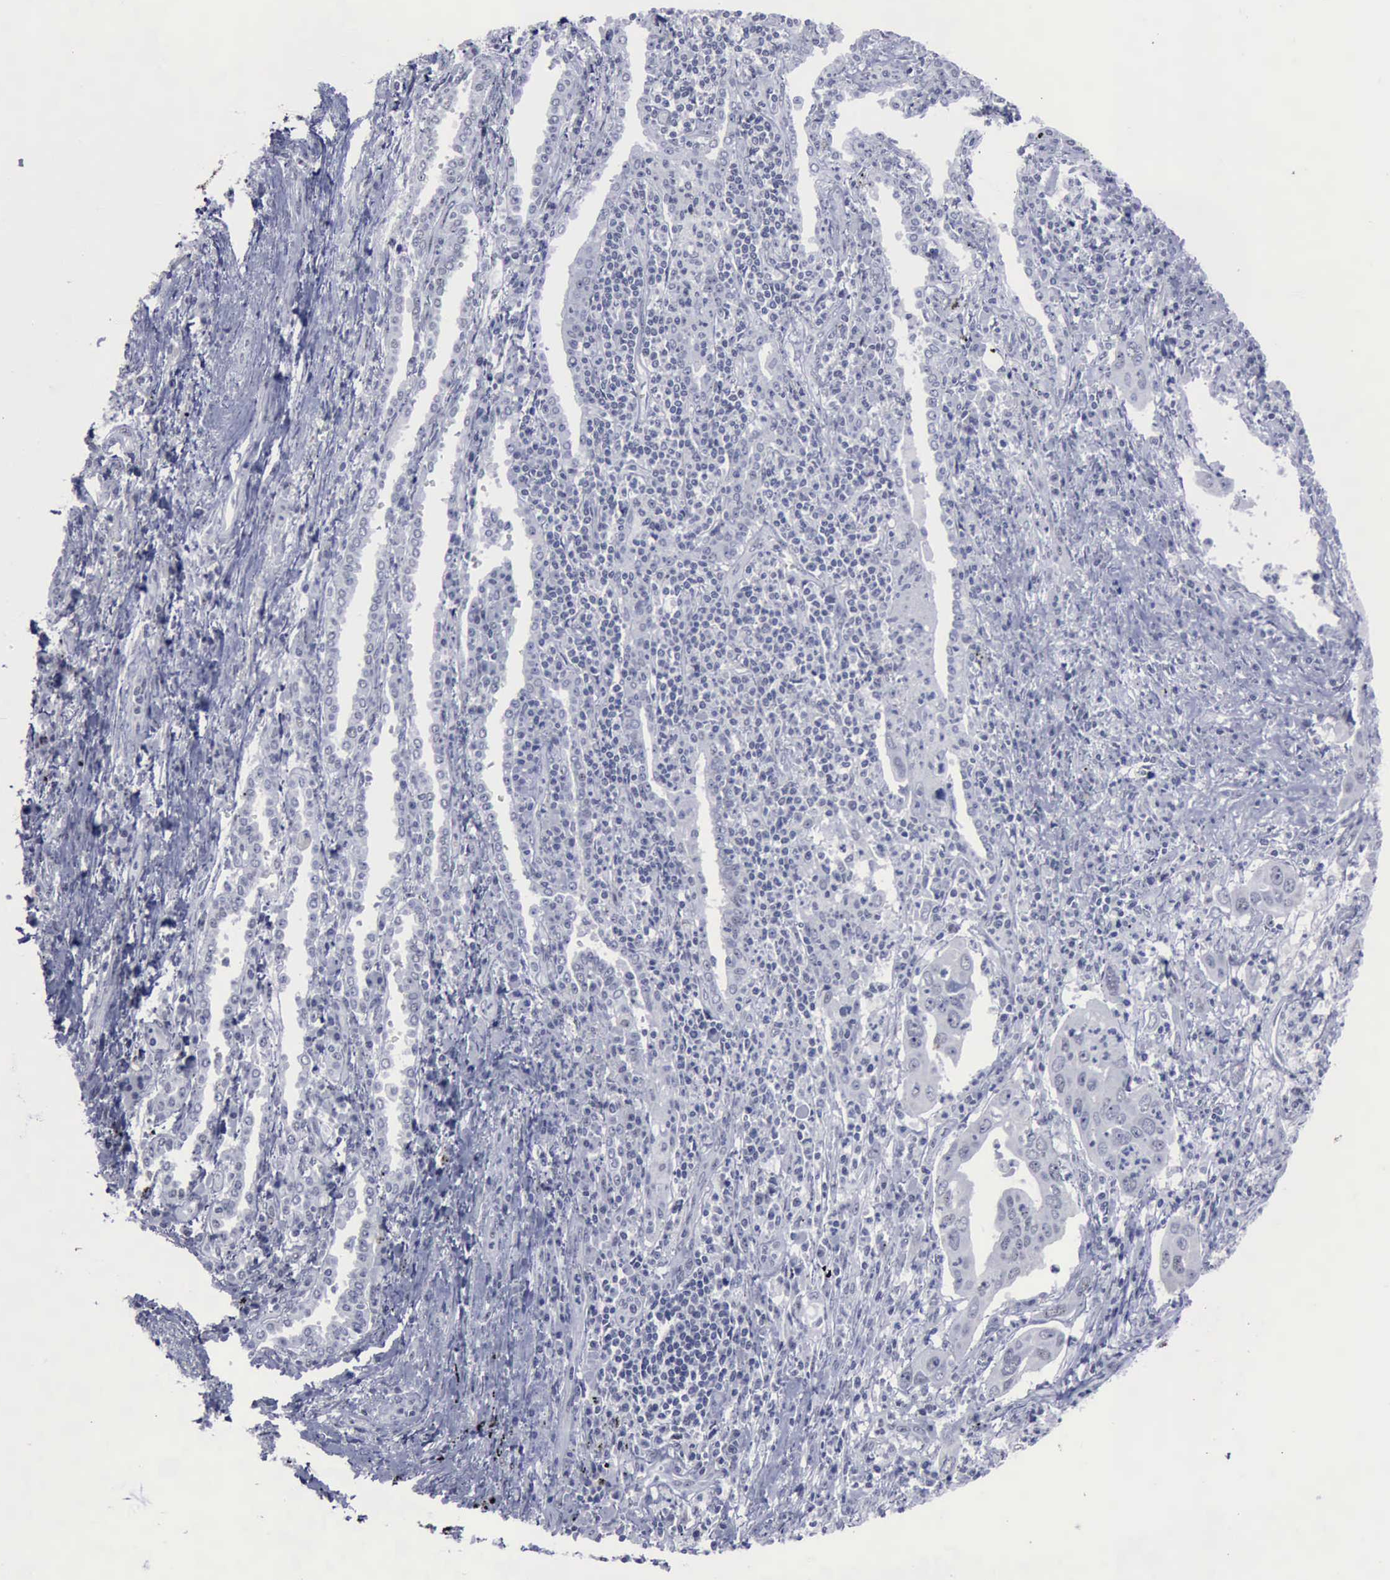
{"staining": {"intensity": "negative", "quantity": "none", "location": "none"}, "tissue": "lung cancer", "cell_type": "Tumor cells", "image_type": "cancer", "snomed": [{"axis": "morphology", "description": "Adenocarcinoma, NOS"}, {"axis": "topography", "description": "Lung"}], "caption": "This is a photomicrograph of immunohistochemistry (IHC) staining of lung cancer, which shows no positivity in tumor cells. (DAB immunohistochemistry (IHC), high magnification).", "gene": "BRD1", "patient": {"sex": "male", "age": 48}}